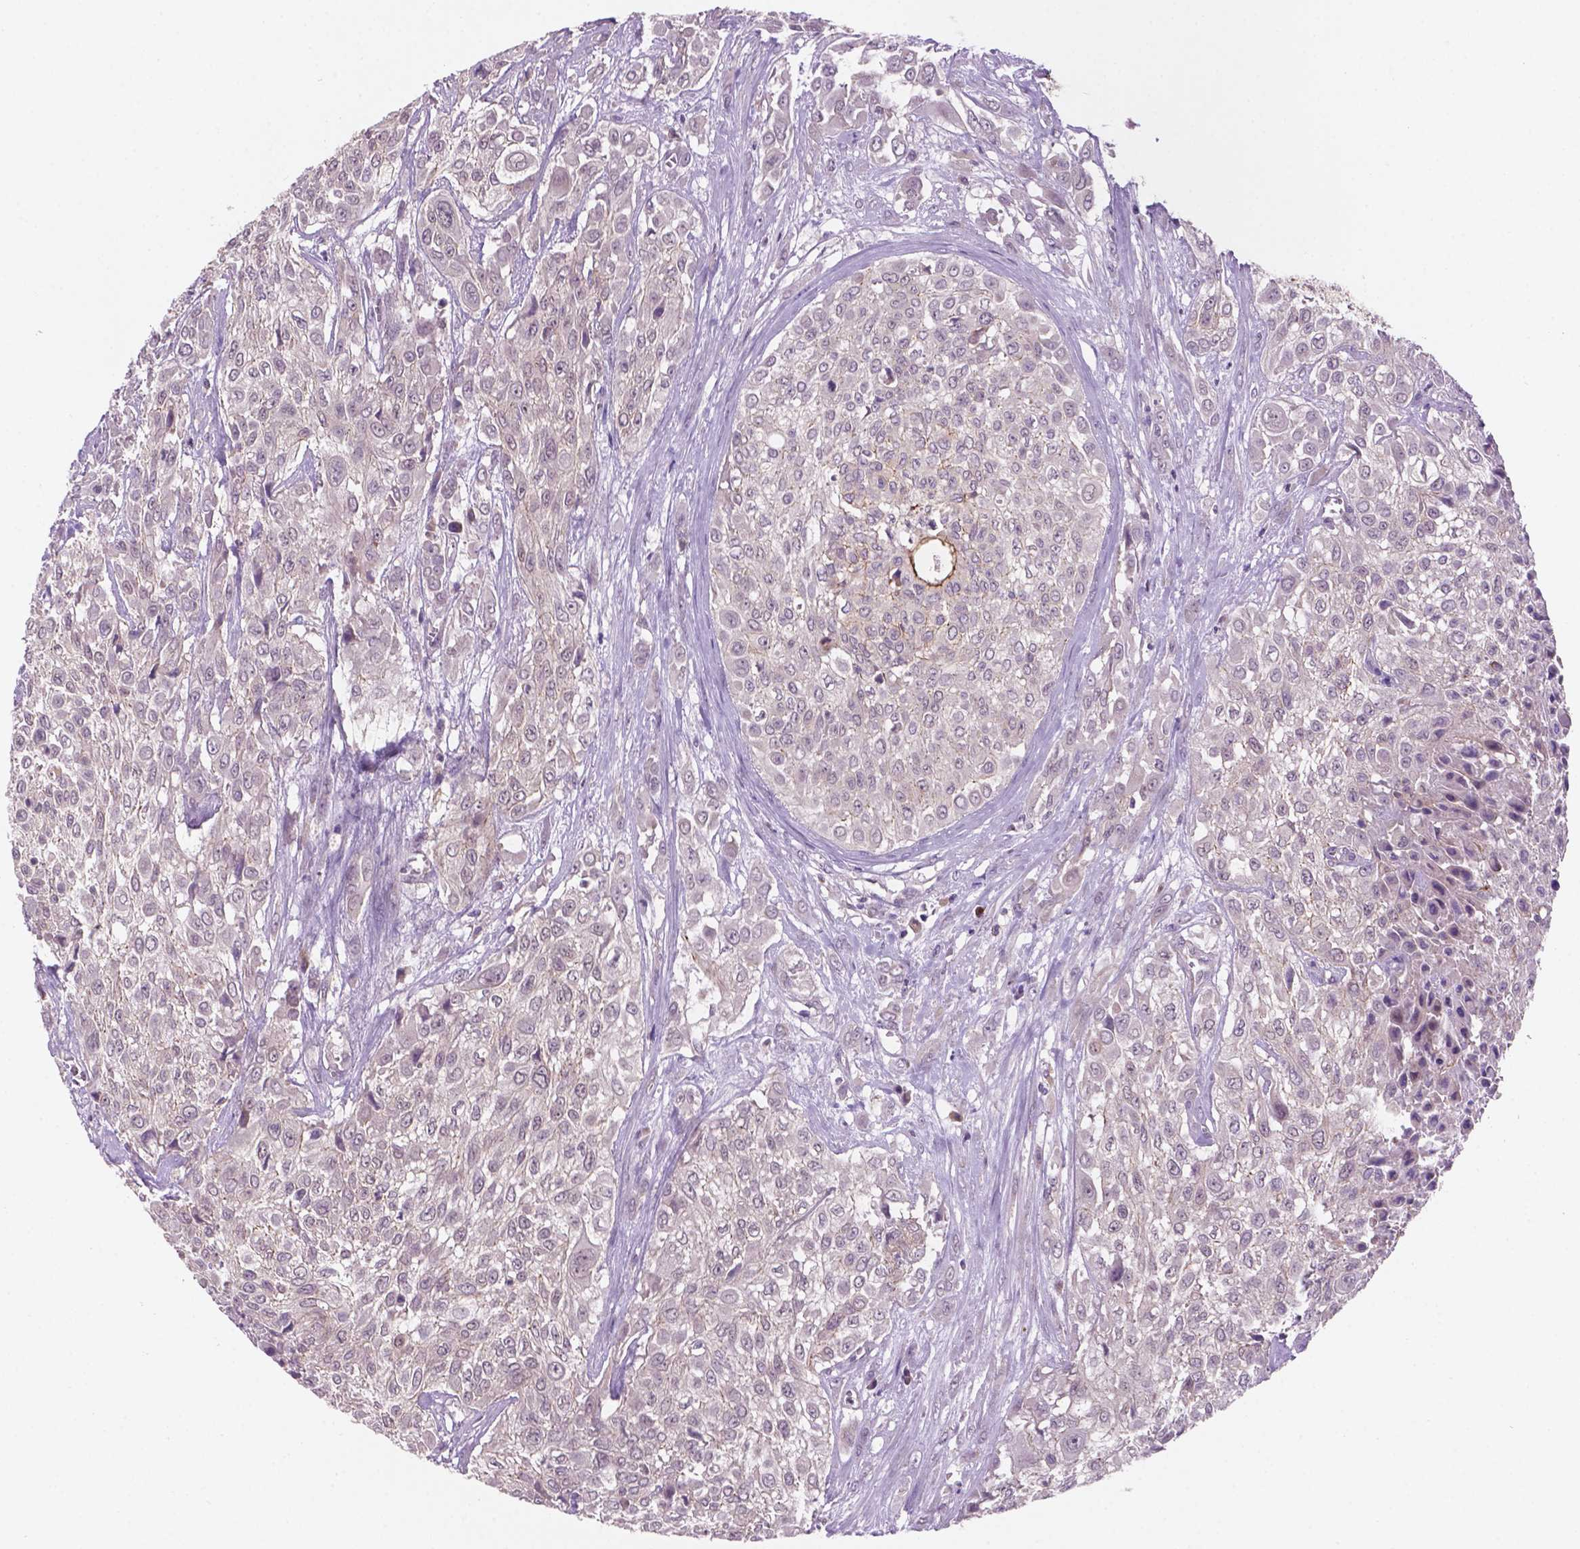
{"staining": {"intensity": "negative", "quantity": "none", "location": "none"}, "tissue": "urothelial cancer", "cell_type": "Tumor cells", "image_type": "cancer", "snomed": [{"axis": "morphology", "description": "Urothelial carcinoma, High grade"}, {"axis": "topography", "description": "Urinary bladder"}], "caption": "This photomicrograph is of urothelial cancer stained with immunohistochemistry to label a protein in brown with the nuclei are counter-stained blue. There is no expression in tumor cells.", "gene": "GXYLT2", "patient": {"sex": "male", "age": 57}}